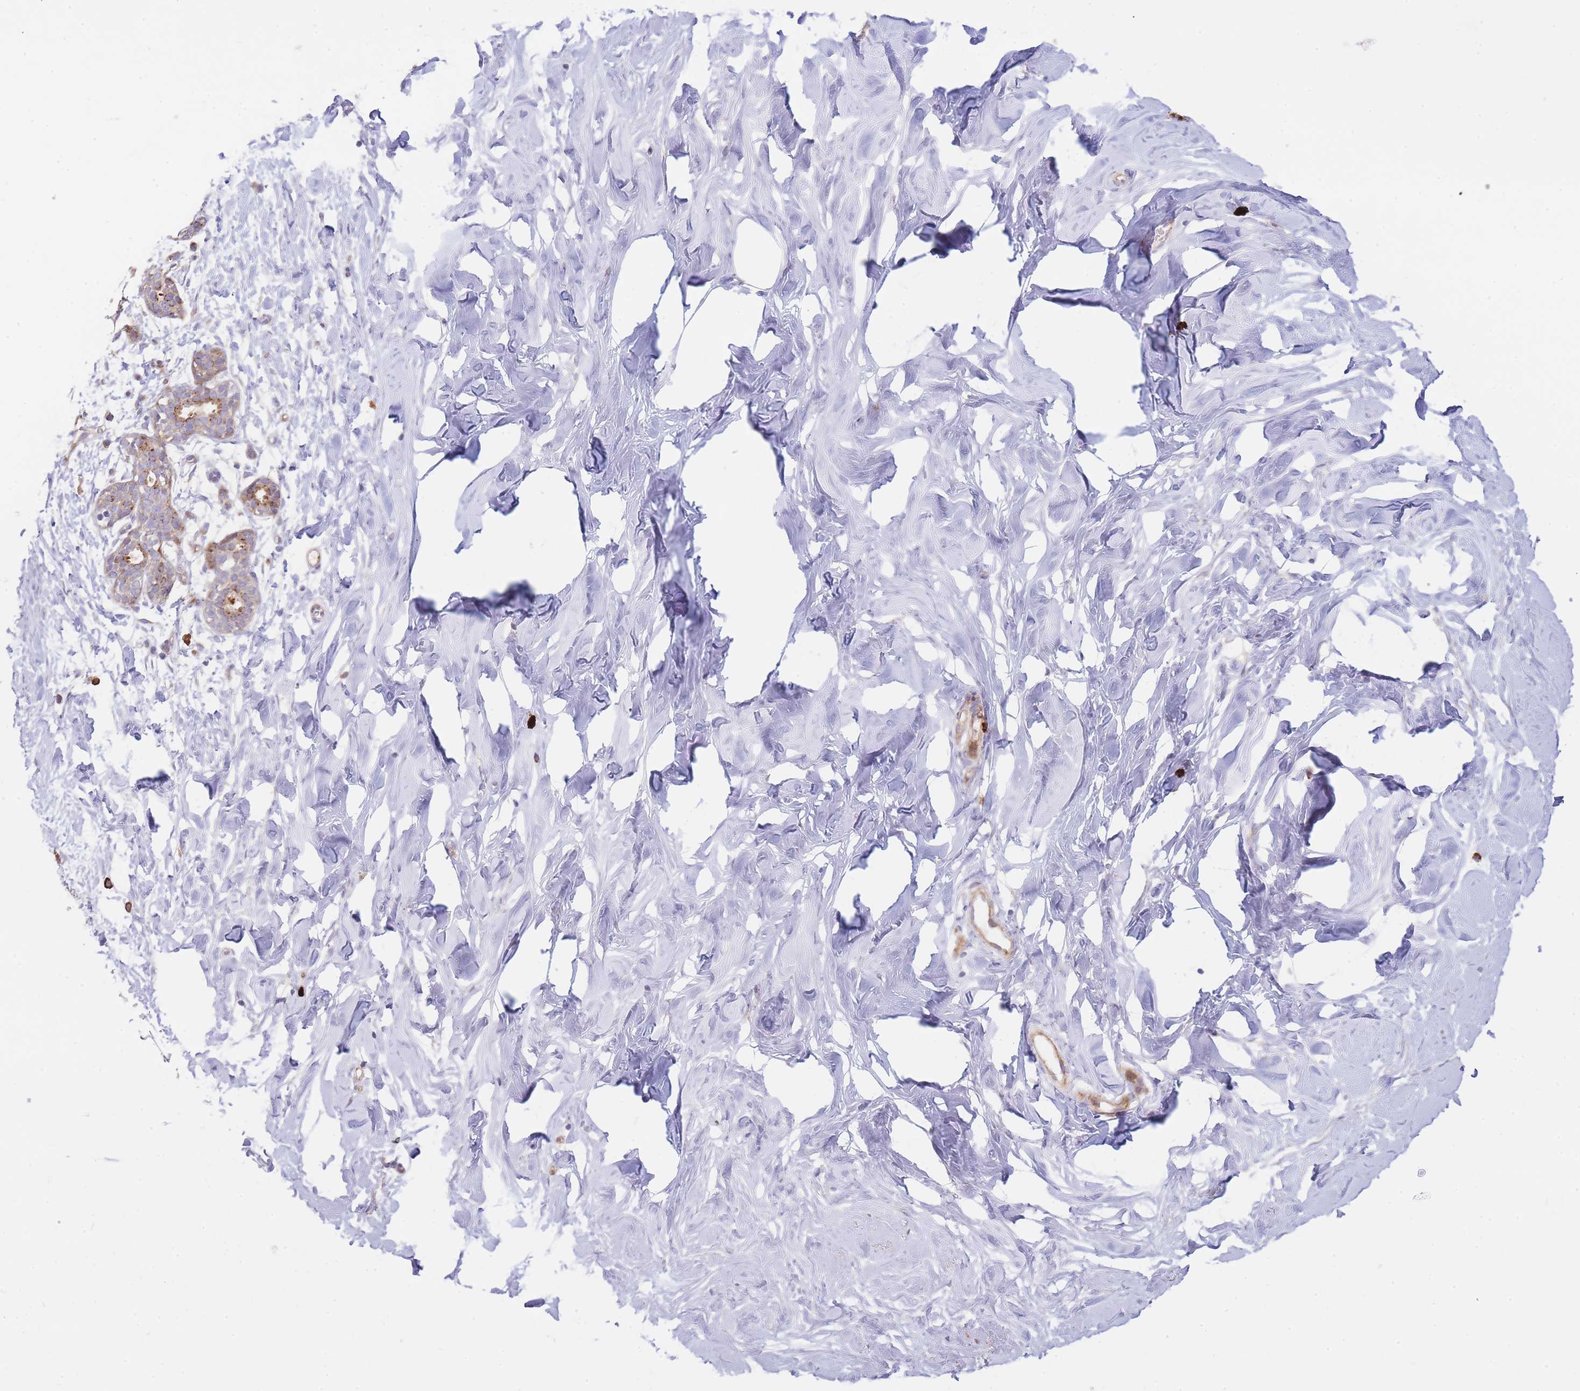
{"staining": {"intensity": "negative", "quantity": "none", "location": "none"}, "tissue": "breast", "cell_type": "Adipocytes", "image_type": "normal", "snomed": [{"axis": "morphology", "description": "Normal tissue, NOS"}, {"axis": "topography", "description": "Breast"}], "caption": "Immunohistochemistry image of benign human breast stained for a protein (brown), which demonstrates no staining in adipocytes.", "gene": "ATP5MC2", "patient": {"sex": "female", "age": 27}}